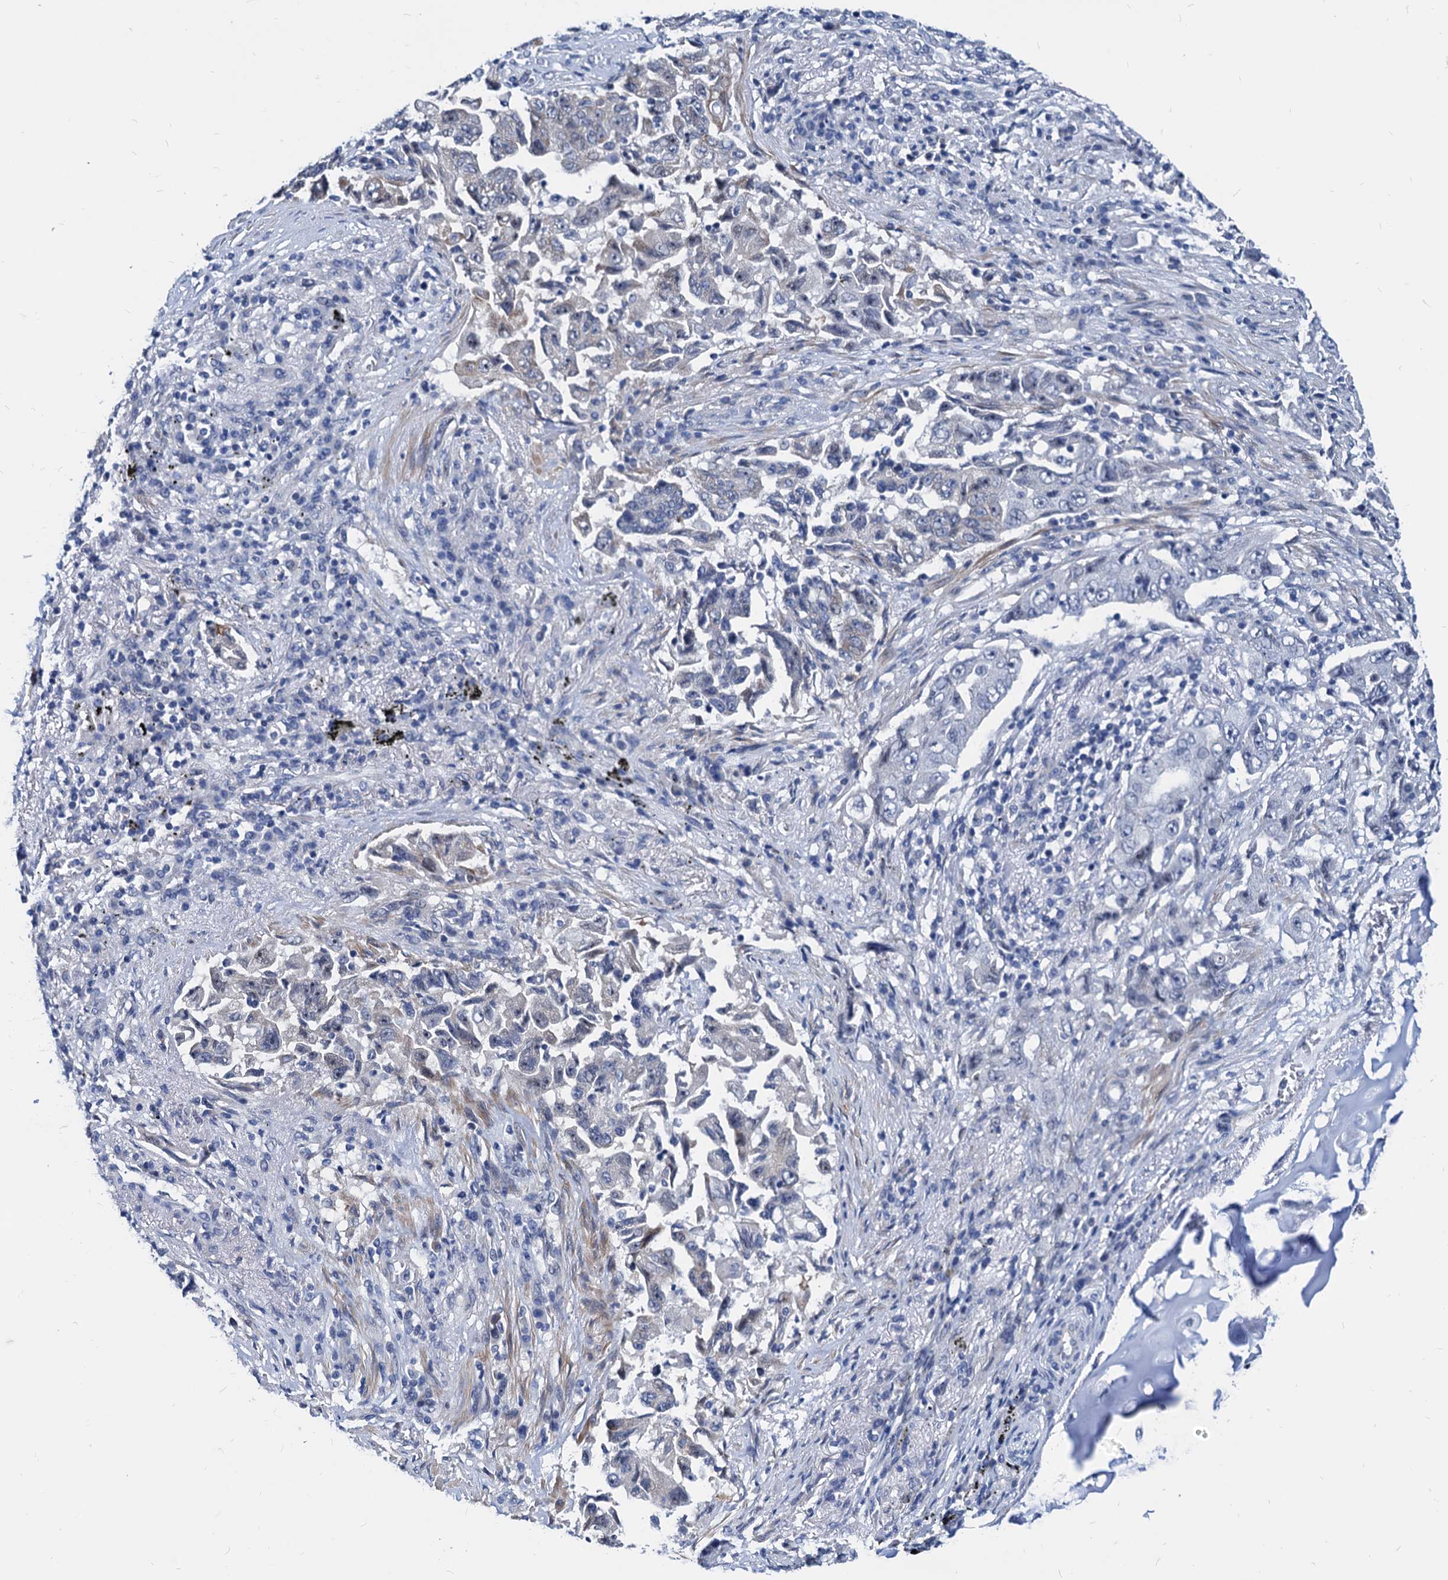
{"staining": {"intensity": "negative", "quantity": "none", "location": "none"}, "tissue": "lung cancer", "cell_type": "Tumor cells", "image_type": "cancer", "snomed": [{"axis": "morphology", "description": "Adenocarcinoma, NOS"}, {"axis": "topography", "description": "Lung"}], "caption": "Tumor cells are negative for brown protein staining in lung cancer (adenocarcinoma).", "gene": "HSF2", "patient": {"sex": "female", "age": 51}}